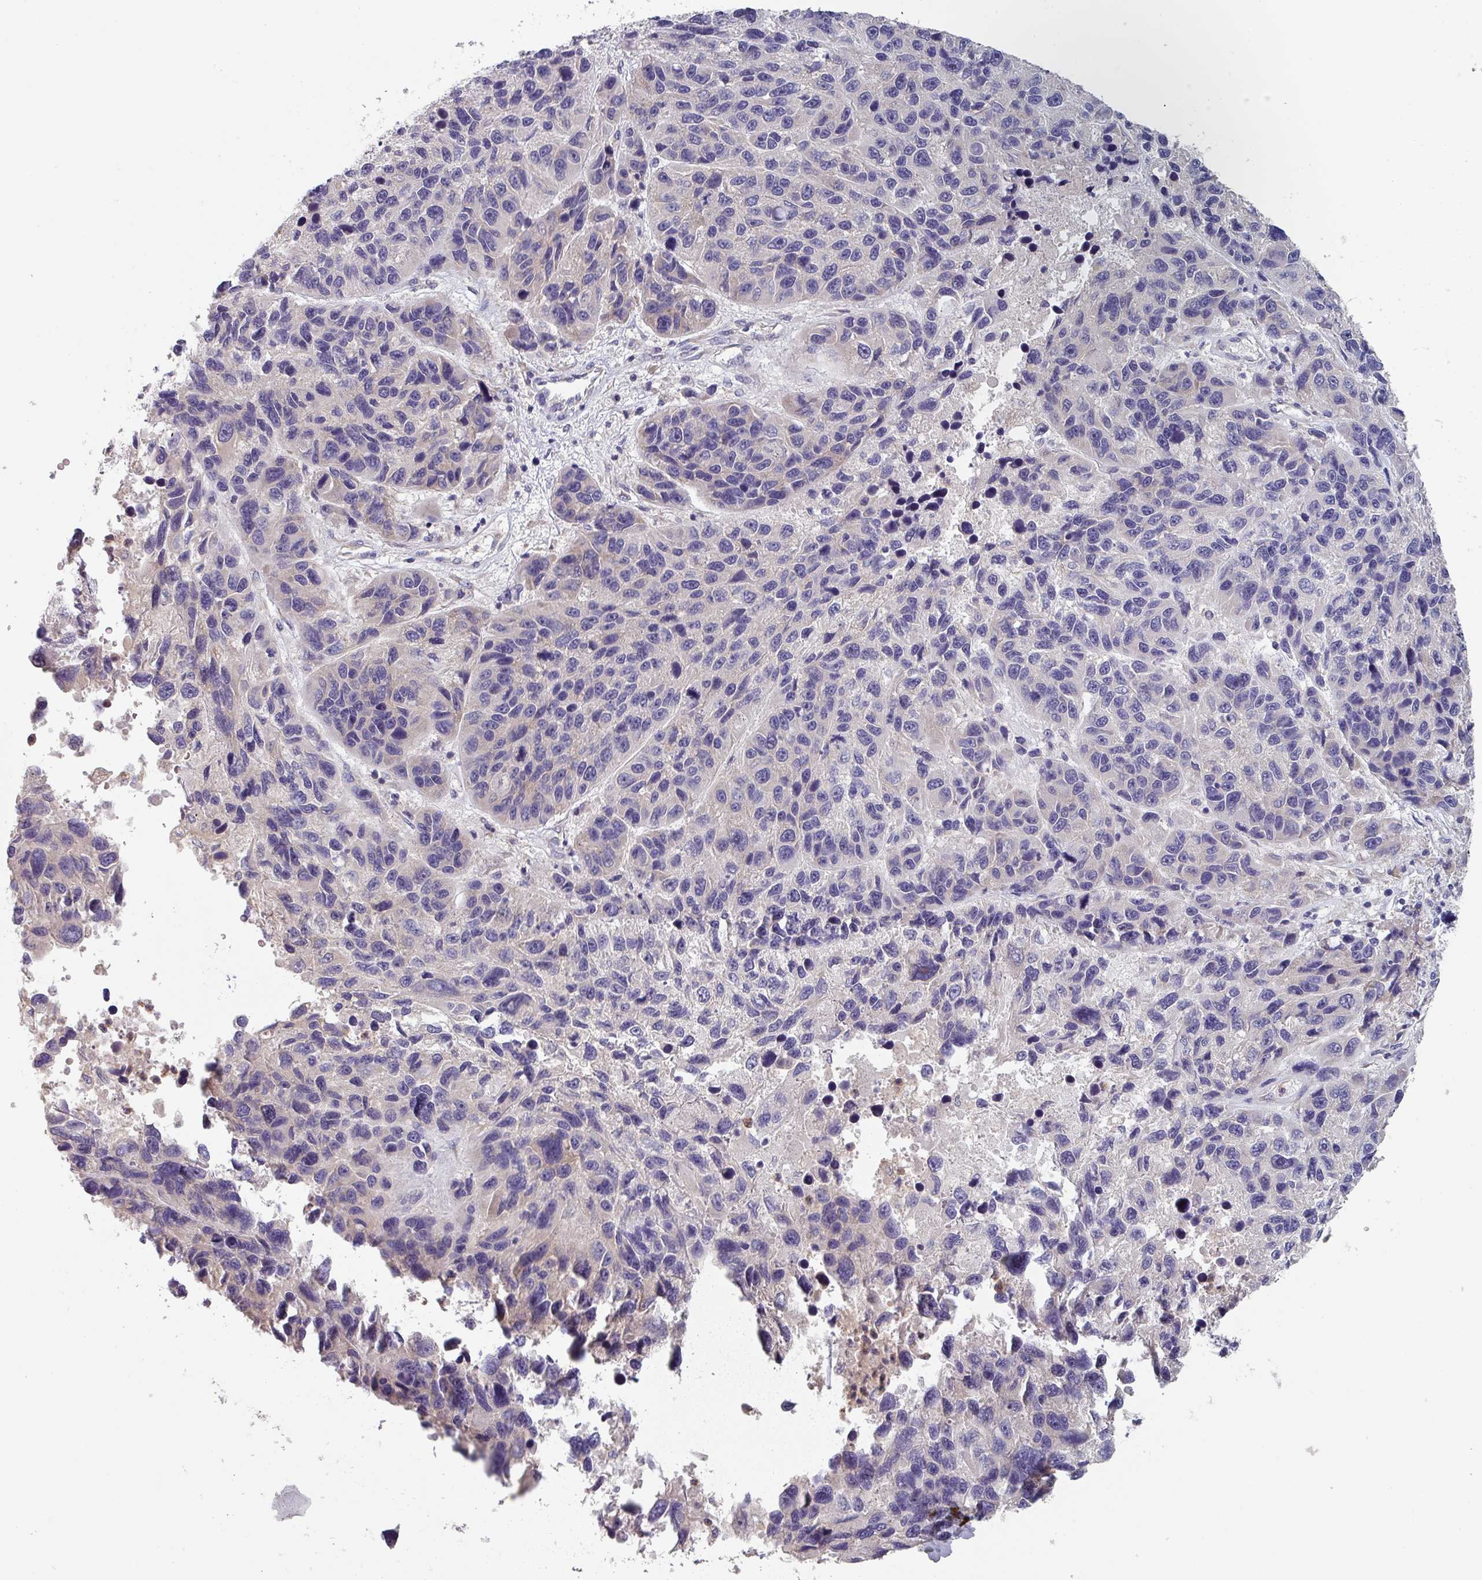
{"staining": {"intensity": "negative", "quantity": "none", "location": "none"}, "tissue": "melanoma", "cell_type": "Tumor cells", "image_type": "cancer", "snomed": [{"axis": "morphology", "description": "Malignant melanoma, NOS"}, {"axis": "topography", "description": "Skin"}], "caption": "Tumor cells show no significant expression in malignant melanoma. (Stains: DAB (3,3'-diaminobenzidine) immunohistochemistry (IHC) with hematoxylin counter stain, Microscopy: brightfield microscopy at high magnification).", "gene": "PRAMEF8", "patient": {"sex": "male", "age": 53}}